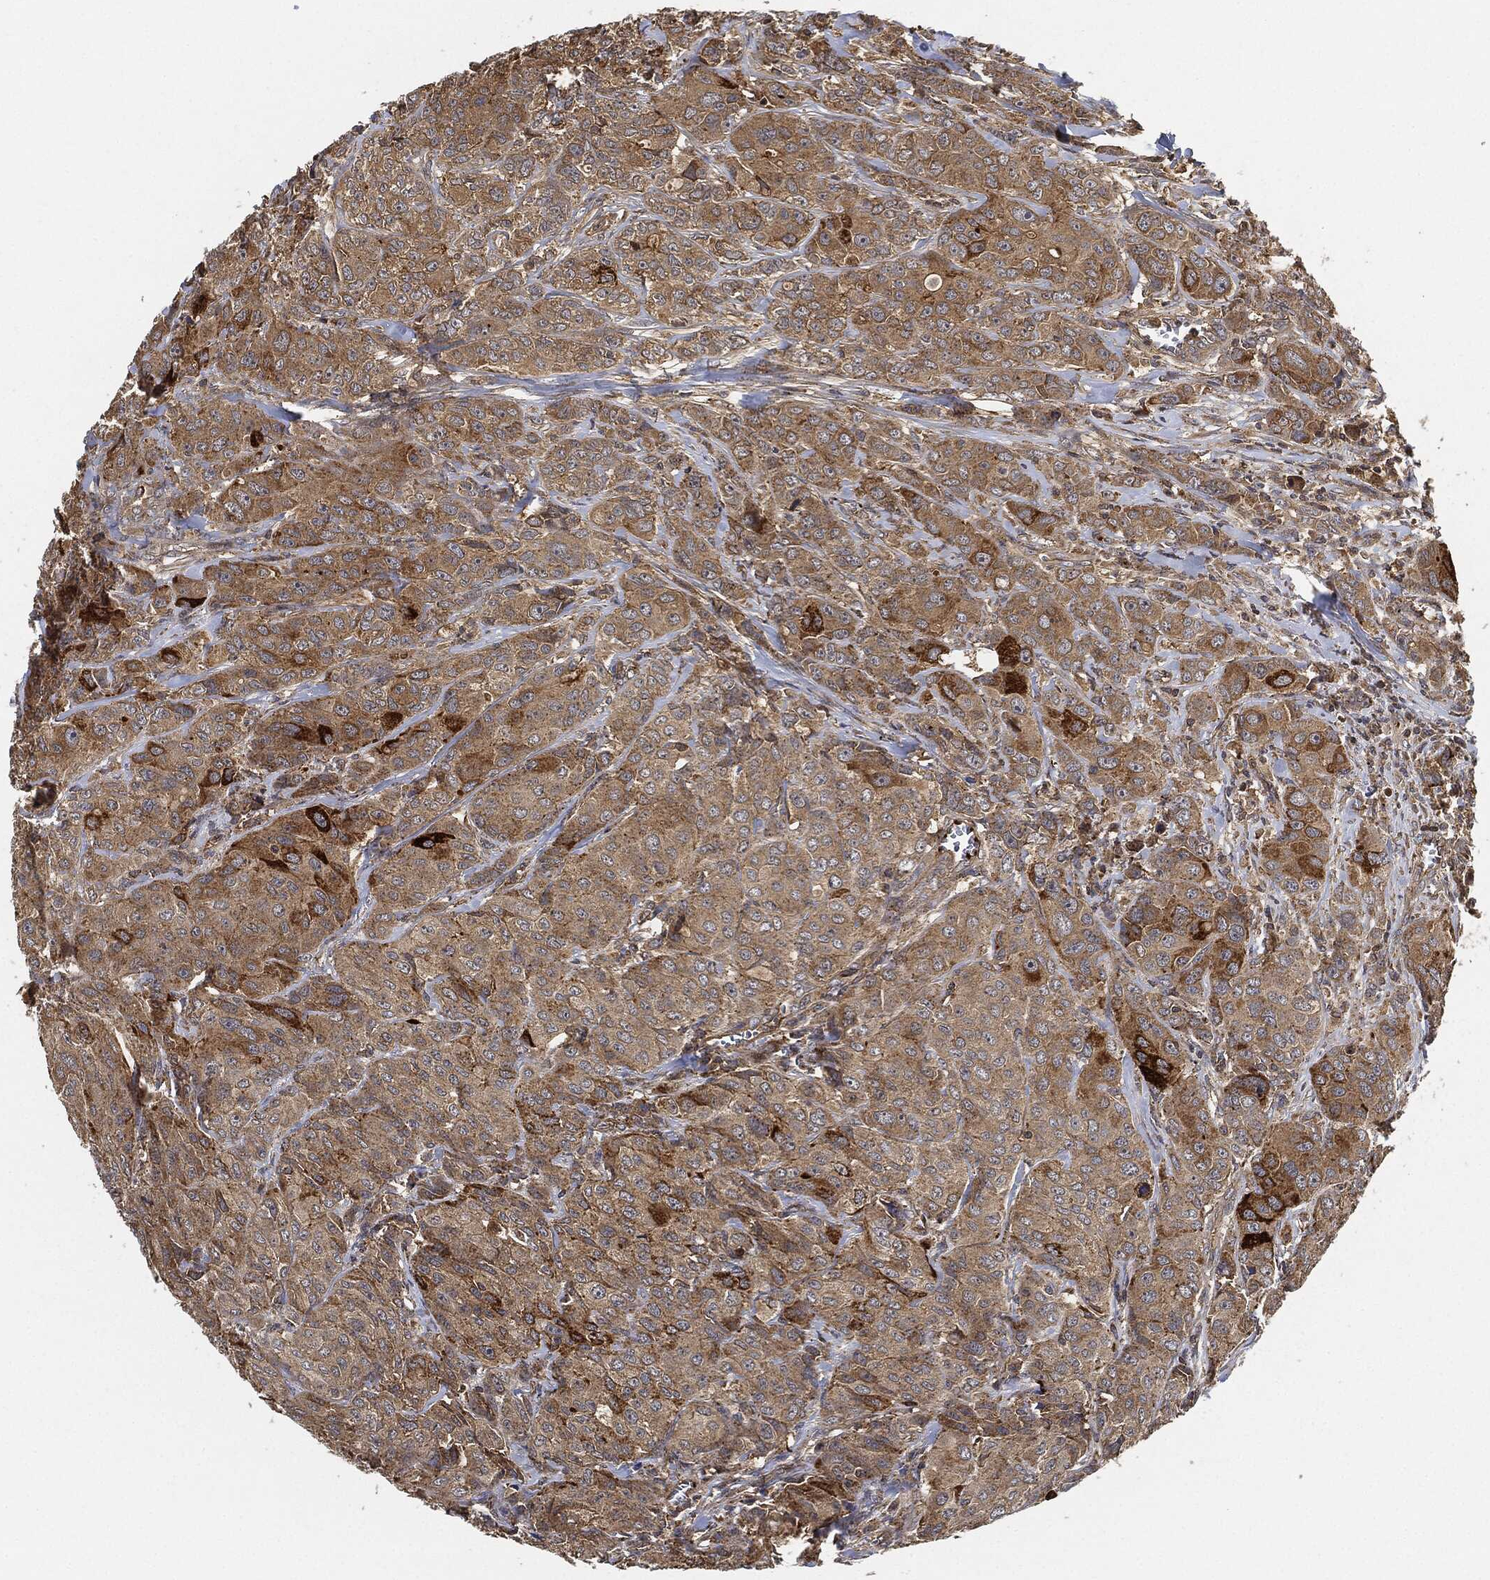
{"staining": {"intensity": "moderate", "quantity": "25%-75%", "location": "cytoplasmic/membranous"}, "tissue": "breast cancer", "cell_type": "Tumor cells", "image_type": "cancer", "snomed": [{"axis": "morphology", "description": "Duct carcinoma"}, {"axis": "topography", "description": "Breast"}], "caption": "An immunohistochemistry image of neoplastic tissue is shown. Protein staining in brown shows moderate cytoplasmic/membranous positivity in invasive ductal carcinoma (breast) within tumor cells.", "gene": "MAP3K3", "patient": {"sex": "female", "age": 43}}